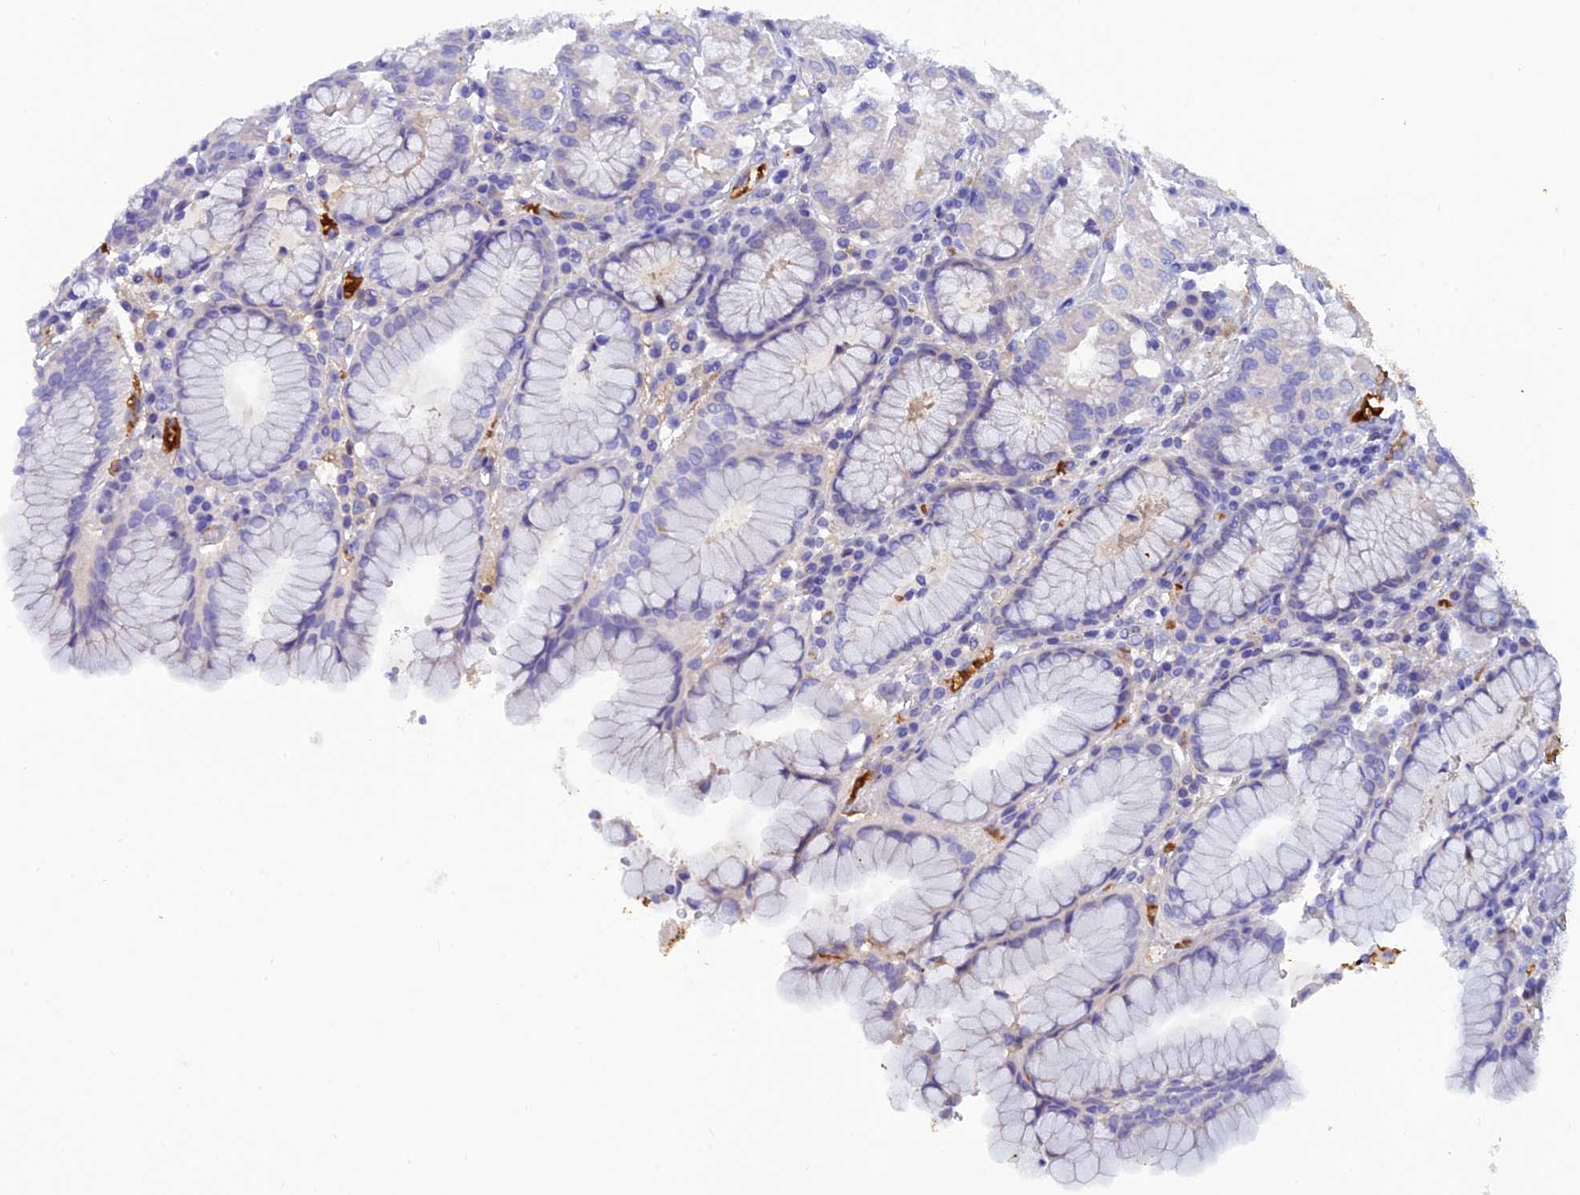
{"staining": {"intensity": "negative", "quantity": "none", "location": "none"}, "tissue": "stomach", "cell_type": "Glandular cells", "image_type": "normal", "snomed": [{"axis": "morphology", "description": "Normal tissue, NOS"}, {"axis": "topography", "description": "Stomach"}, {"axis": "topography", "description": "Stomach, lower"}], "caption": "Immunohistochemistry (IHC) micrograph of normal stomach: human stomach stained with DAB reveals no significant protein positivity in glandular cells. (Stains: DAB (3,3'-diaminobenzidine) immunohistochemistry (IHC) with hematoxylin counter stain, Microscopy: brightfield microscopy at high magnification).", "gene": "PZP", "patient": {"sex": "female", "age": 56}}